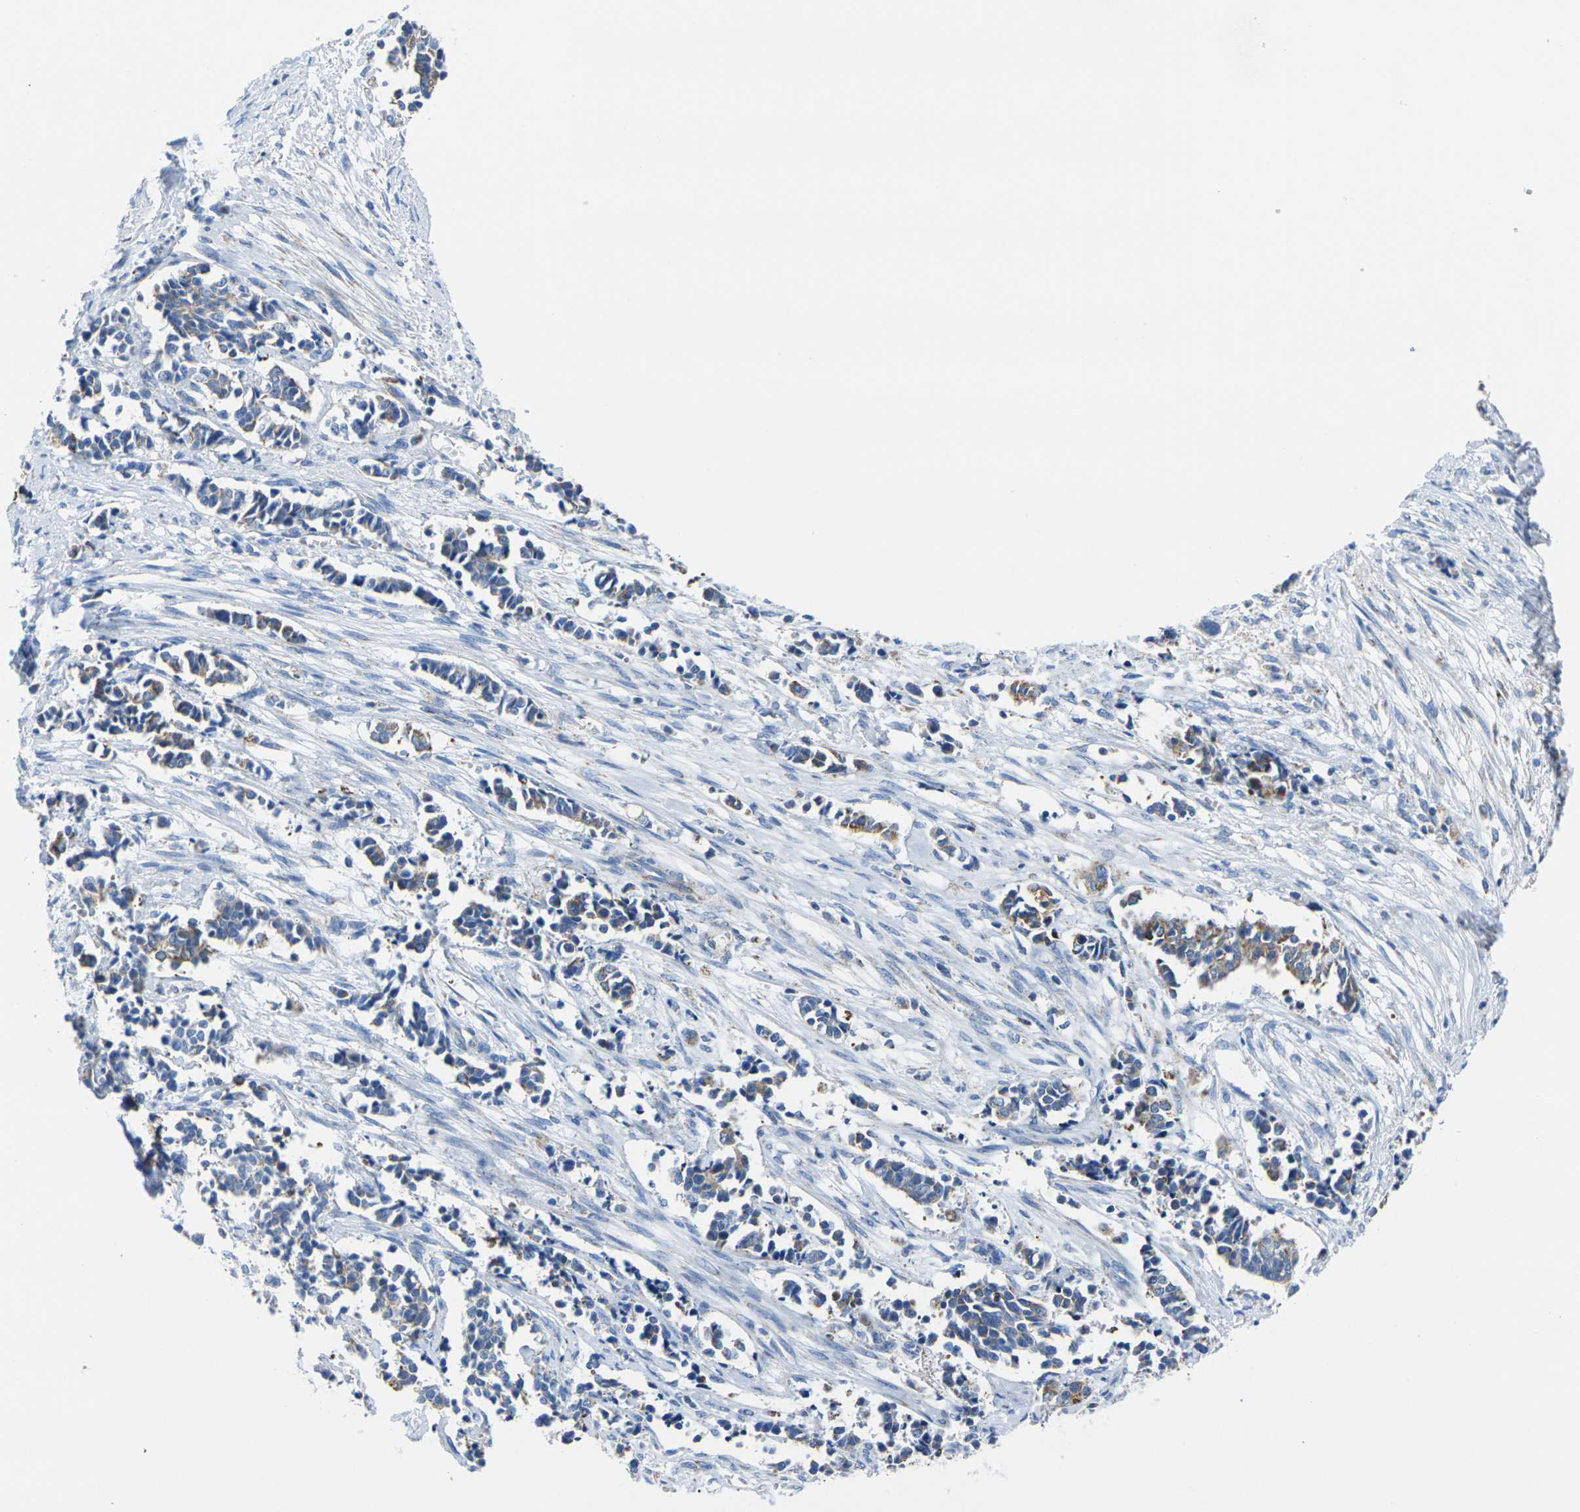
{"staining": {"intensity": "moderate", "quantity": "25%-75%", "location": "cytoplasmic/membranous"}, "tissue": "cervical cancer", "cell_type": "Tumor cells", "image_type": "cancer", "snomed": [{"axis": "morphology", "description": "Normal tissue, NOS"}, {"axis": "morphology", "description": "Squamous cell carcinoma, NOS"}, {"axis": "topography", "description": "Cervix"}], "caption": "IHC (DAB (3,3'-diaminobenzidine)) staining of human squamous cell carcinoma (cervical) shows moderate cytoplasmic/membranous protein staining in about 25%-75% of tumor cells. (Stains: DAB in brown, nuclei in blue, Microscopy: brightfield microscopy at high magnification).", "gene": "TMEM204", "patient": {"sex": "female", "age": 35}}